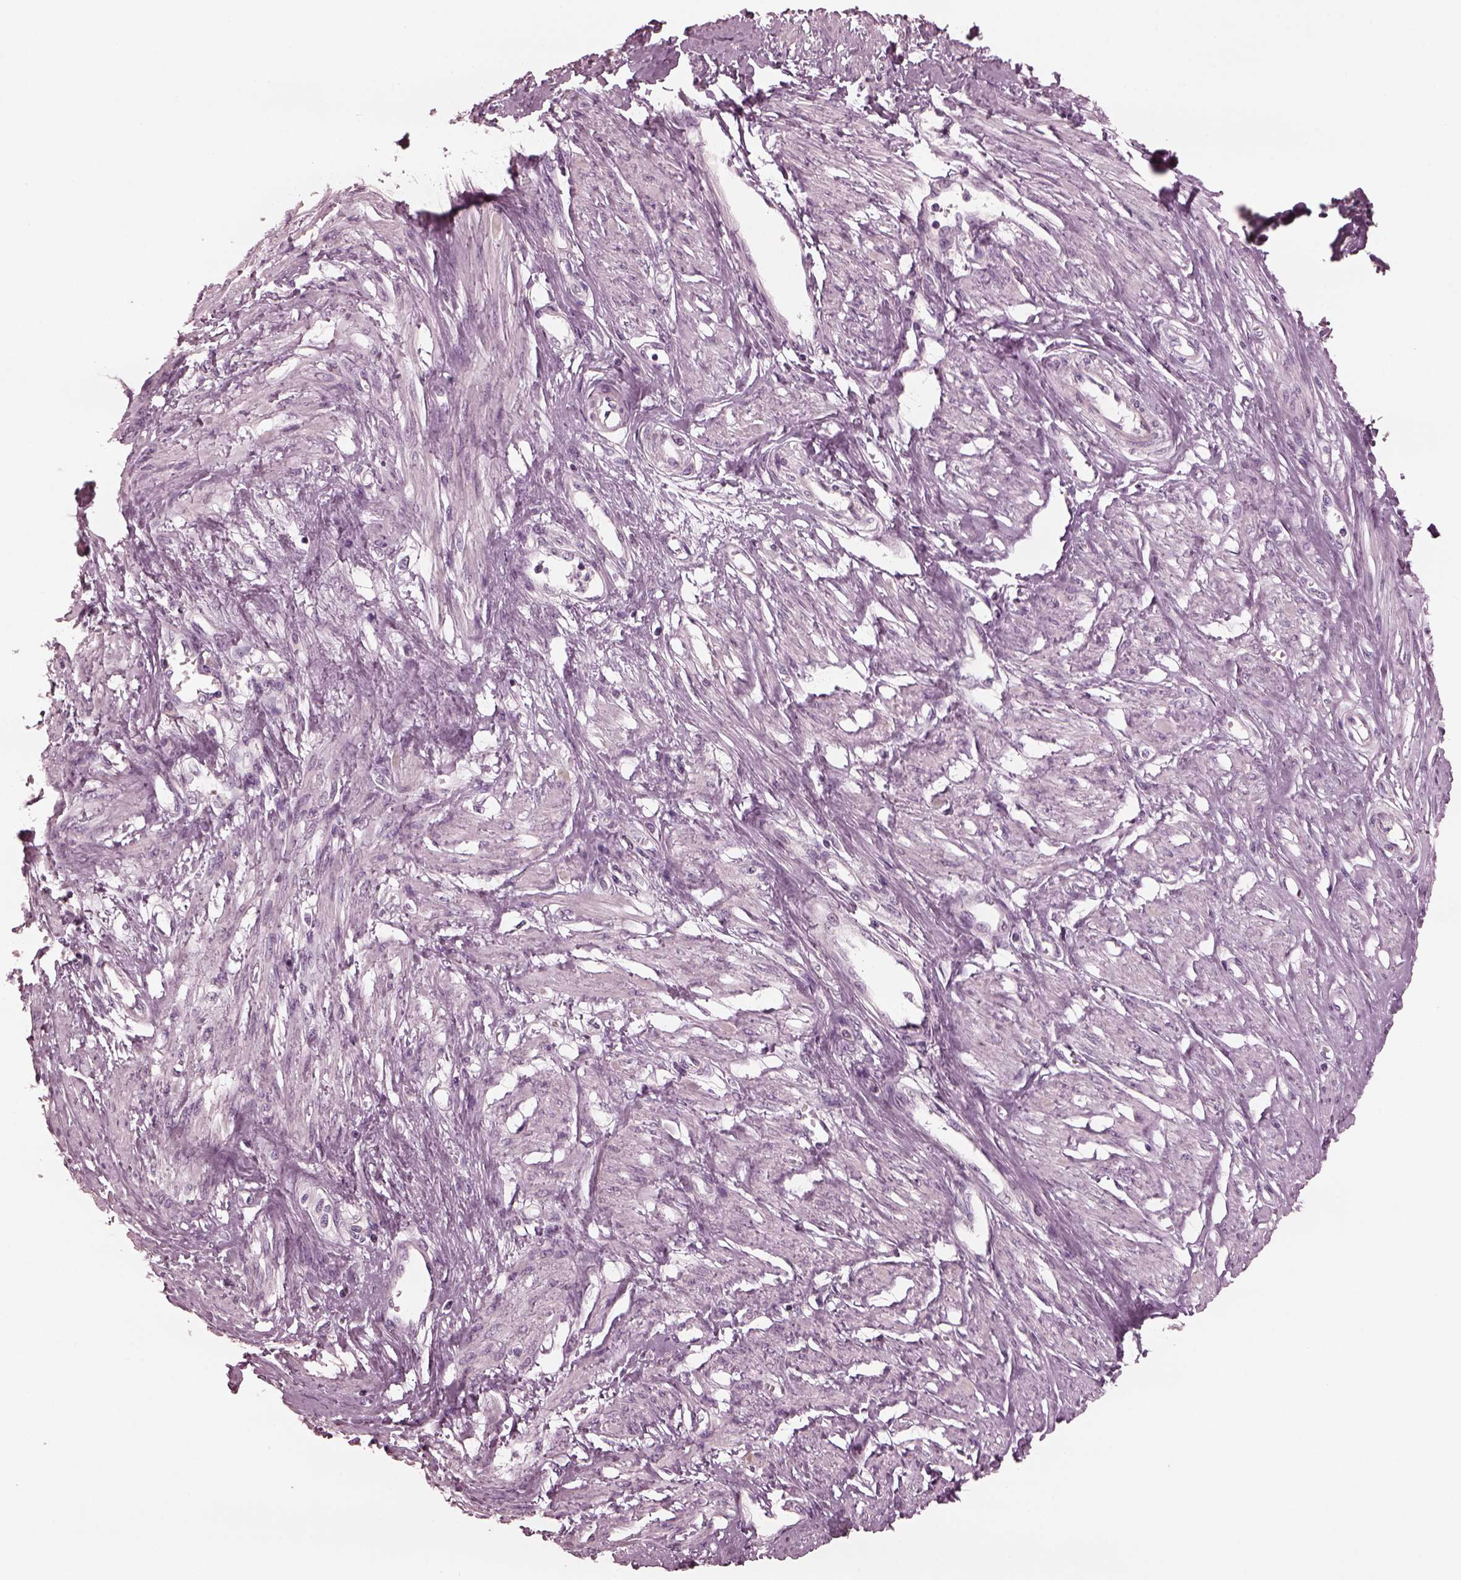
{"staining": {"intensity": "negative", "quantity": "none", "location": "none"}, "tissue": "smooth muscle", "cell_type": "Smooth muscle cells", "image_type": "normal", "snomed": [{"axis": "morphology", "description": "Normal tissue, NOS"}, {"axis": "topography", "description": "Smooth muscle"}, {"axis": "topography", "description": "Uterus"}], "caption": "DAB (3,3'-diaminobenzidine) immunohistochemical staining of normal human smooth muscle exhibits no significant positivity in smooth muscle cells. (Brightfield microscopy of DAB (3,3'-diaminobenzidine) immunohistochemistry at high magnification).", "gene": "YY2", "patient": {"sex": "female", "age": 39}}